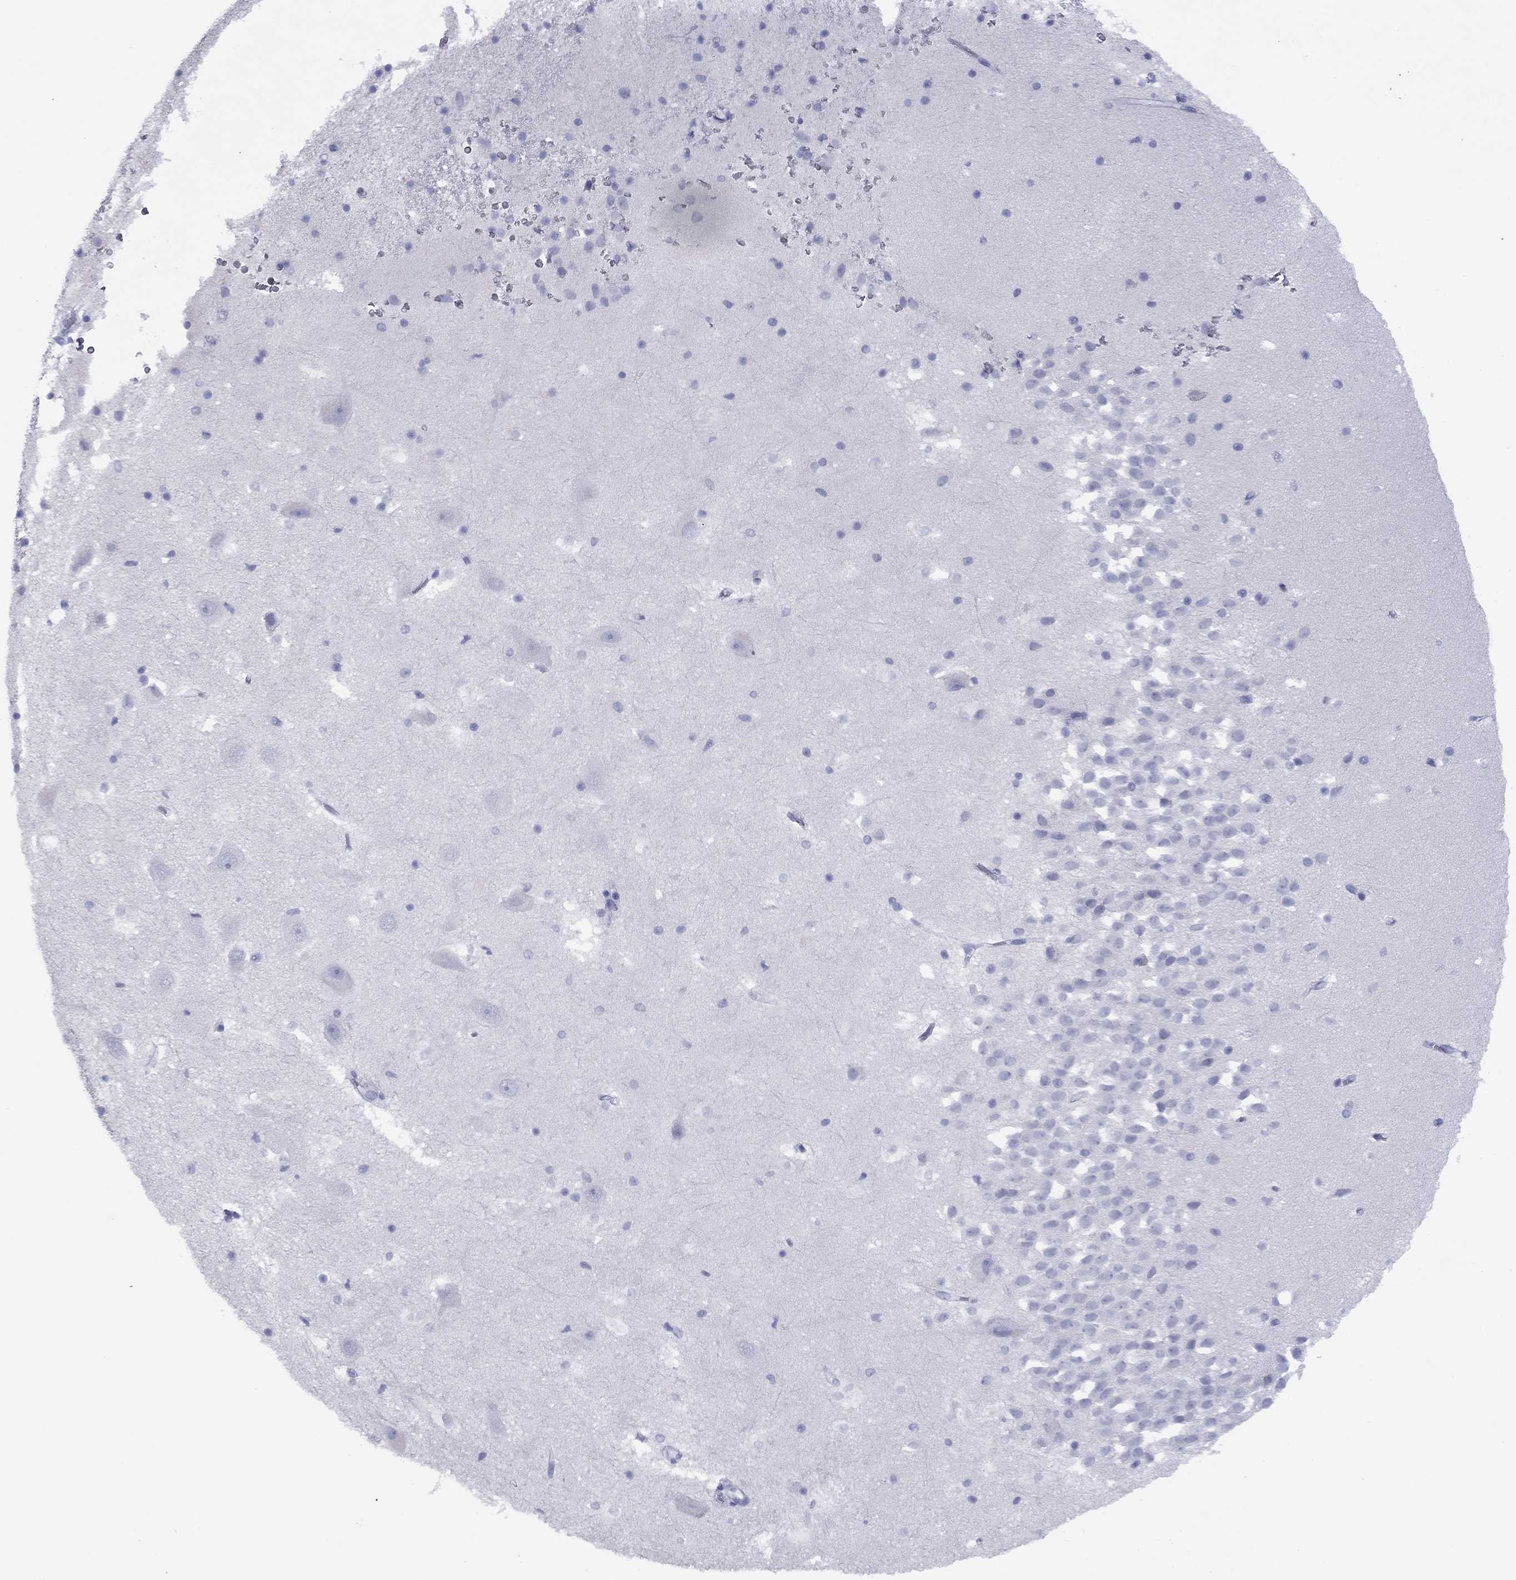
{"staining": {"intensity": "negative", "quantity": "none", "location": "none"}, "tissue": "hippocampus", "cell_type": "Glial cells", "image_type": "normal", "snomed": [{"axis": "morphology", "description": "Normal tissue, NOS"}, {"axis": "topography", "description": "Hippocampus"}], "caption": "Image shows no protein positivity in glial cells of benign hippocampus.", "gene": "NPPA", "patient": {"sex": "male", "age": 26}}